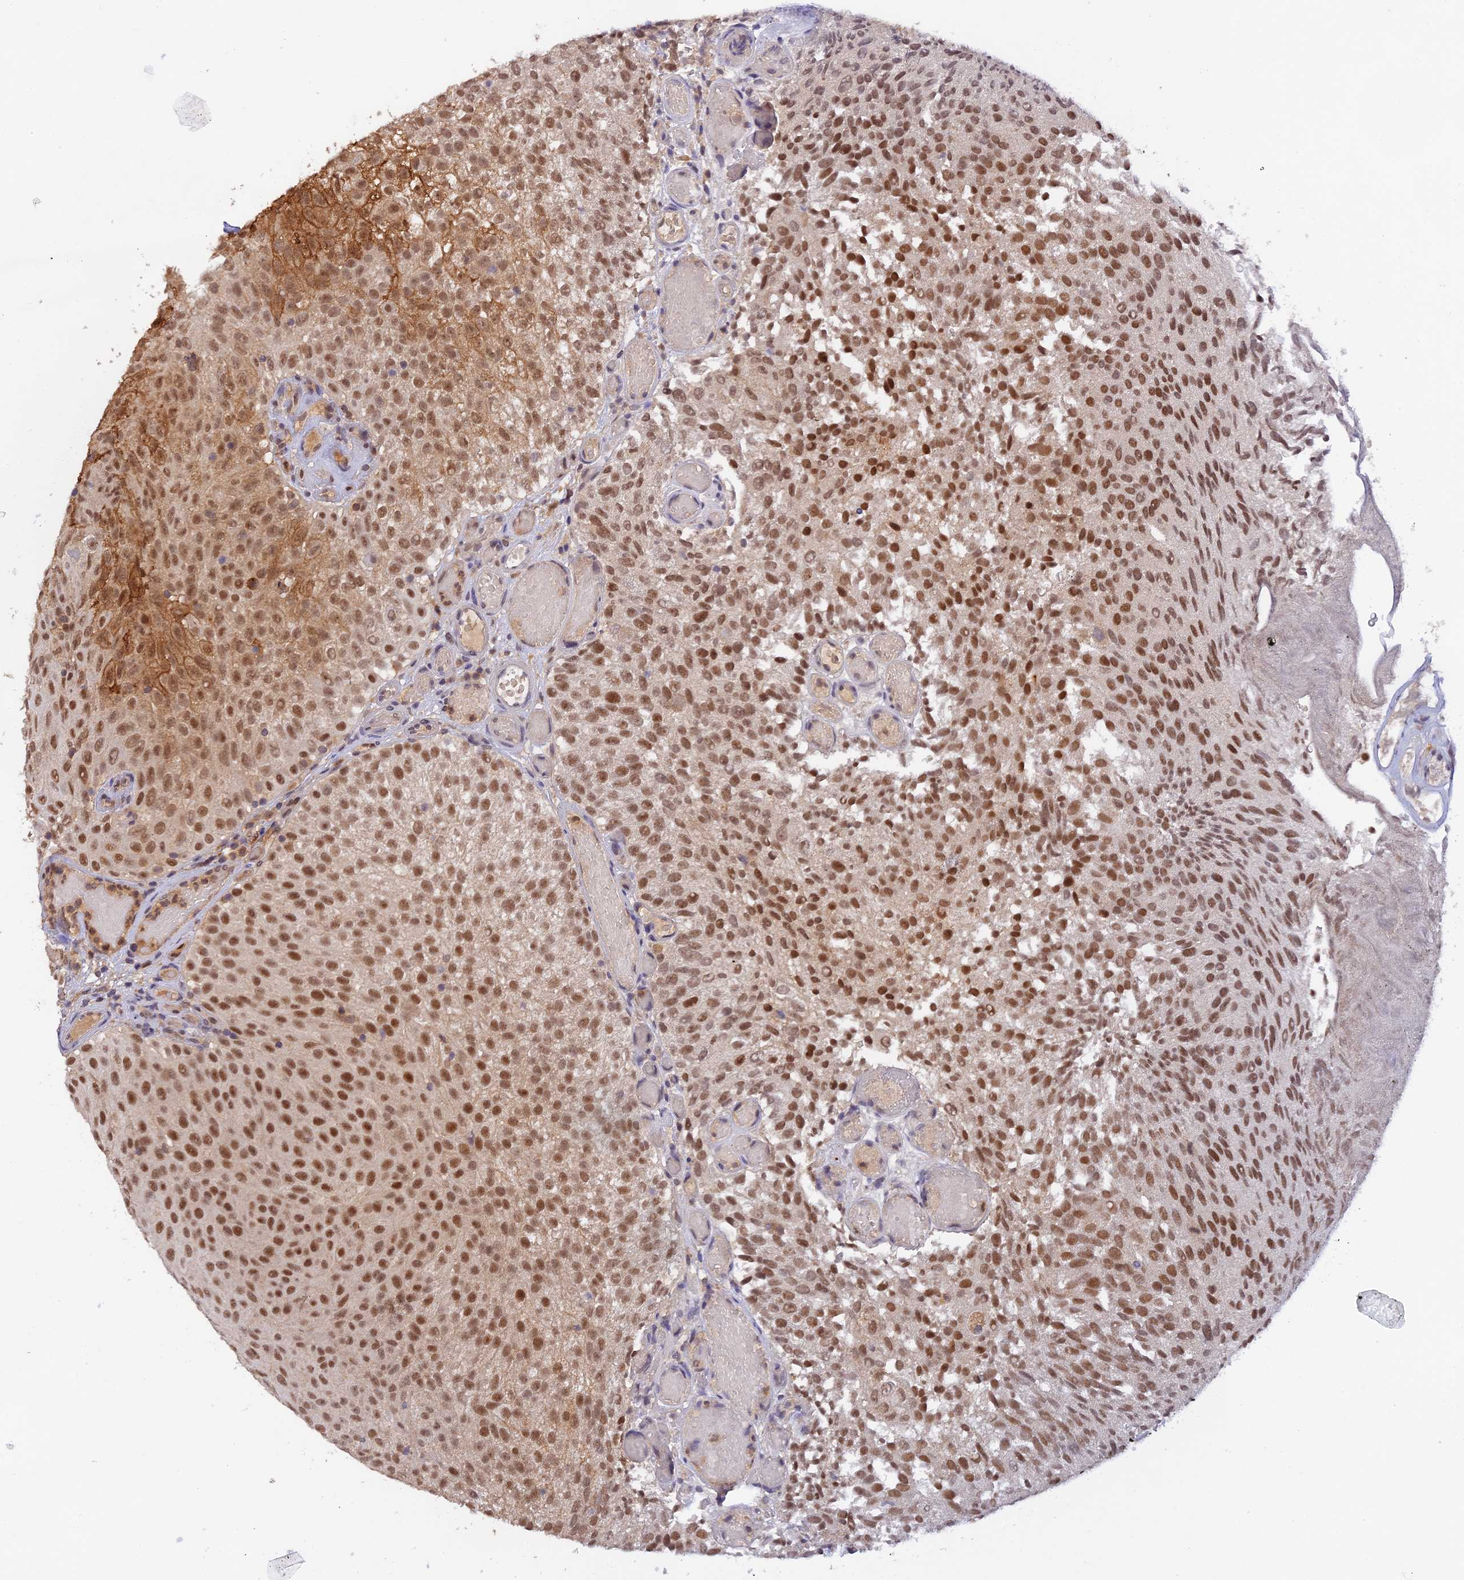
{"staining": {"intensity": "moderate", "quantity": ">75%", "location": "cytoplasmic/membranous,nuclear"}, "tissue": "urothelial cancer", "cell_type": "Tumor cells", "image_type": "cancer", "snomed": [{"axis": "morphology", "description": "Urothelial carcinoma, Low grade"}, {"axis": "topography", "description": "Urinary bladder"}], "caption": "Low-grade urothelial carcinoma tissue shows moderate cytoplasmic/membranous and nuclear expression in about >75% of tumor cells, visualized by immunohistochemistry.", "gene": "ZNF436", "patient": {"sex": "male", "age": 78}}